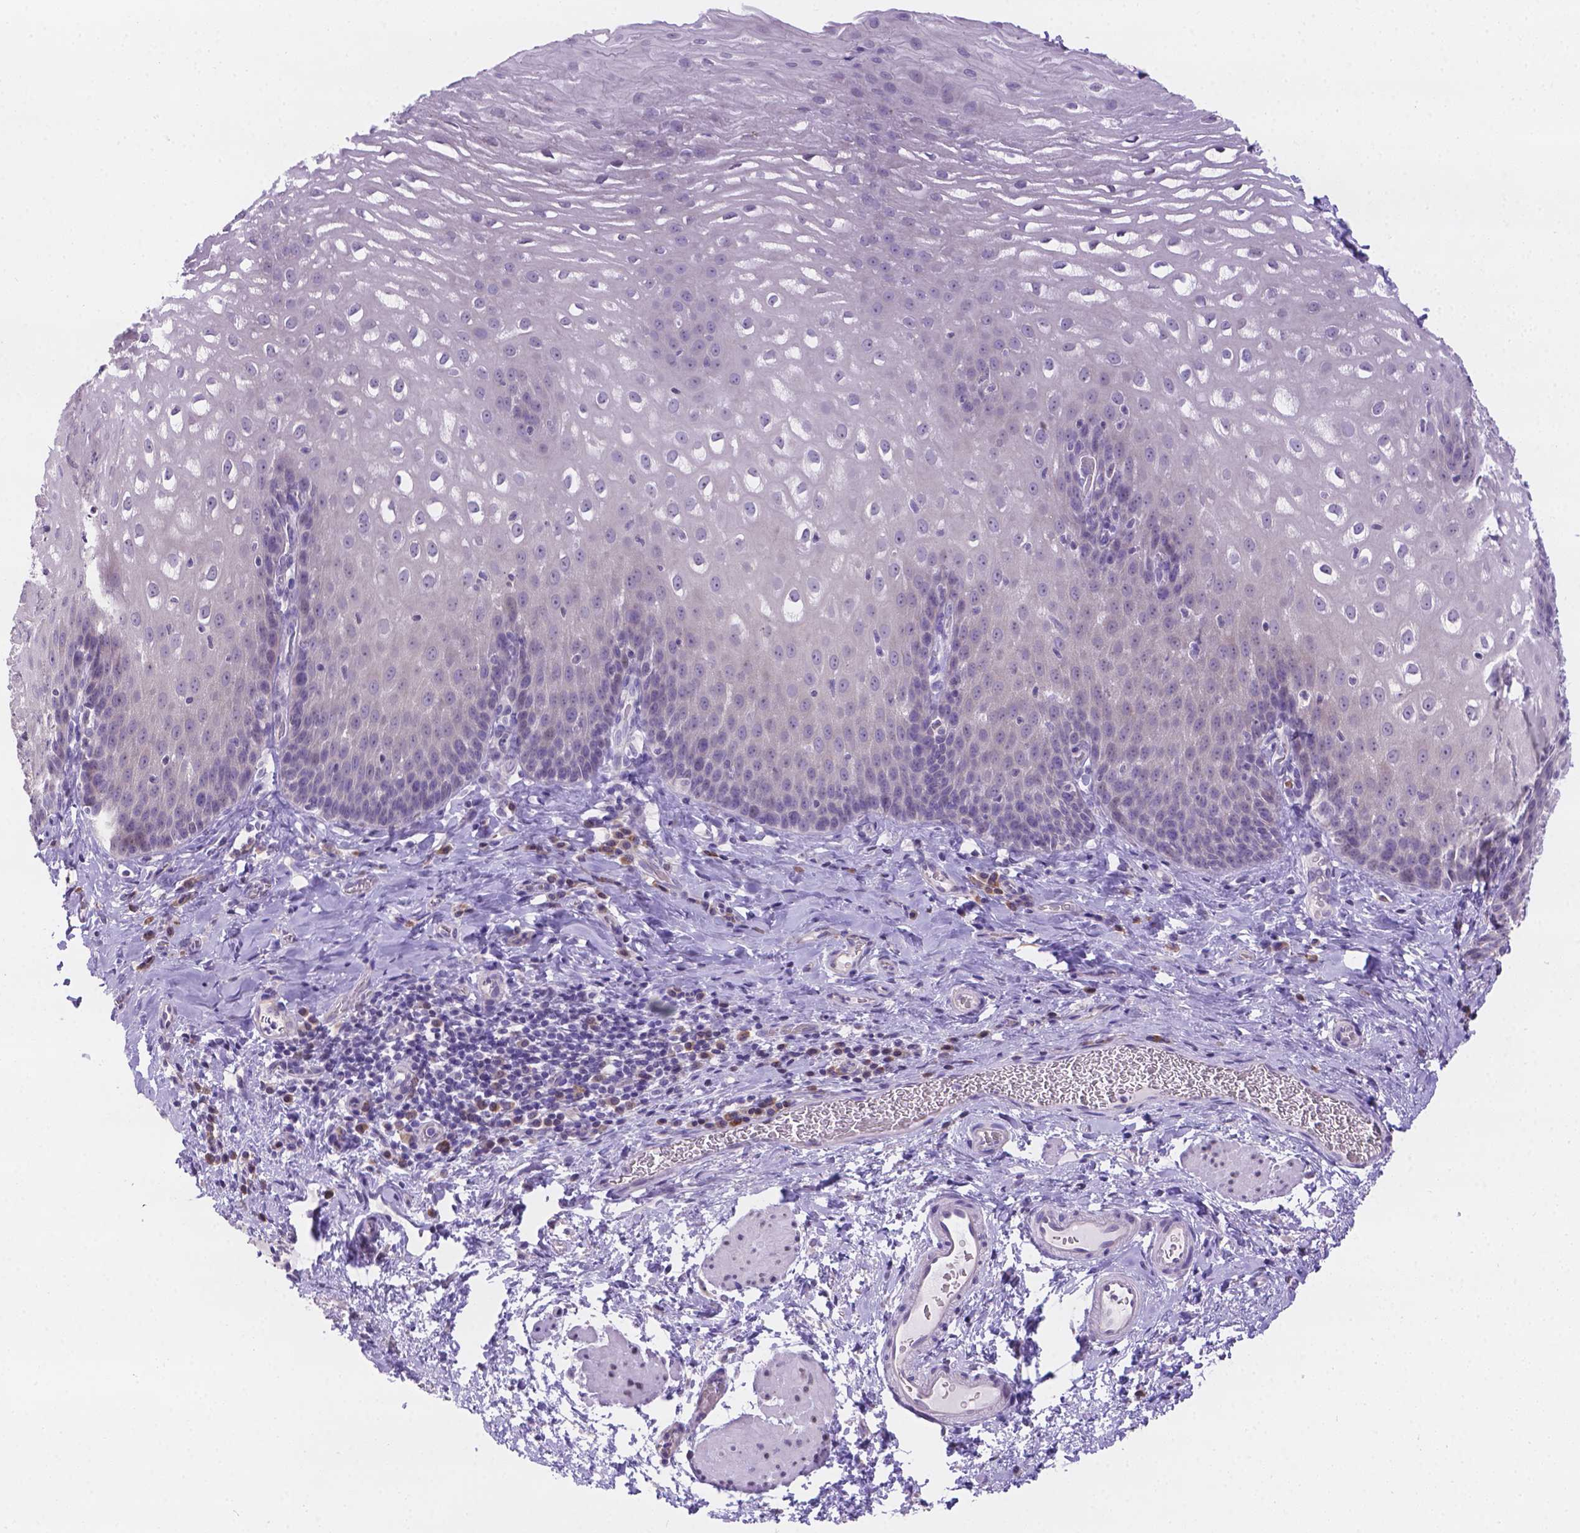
{"staining": {"intensity": "negative", "quantity": "none", "location": "none"}, "tissue": "esophagus", "cell_type": "Squamous epithelial cells", "image_type": "normal", "snomed": [{"axis": "morphology", "description": "Normal tissue, NOS"}, {"axis": "topography", "description": "Esophagus"}], "caption": "Photomicrograph shows no protein expression in squamous epithelial cells of unremarkable esophagus. Nuclei are stained in blue.", "gene": "CD96", "patient": {"sex": "male", "age": 68}}